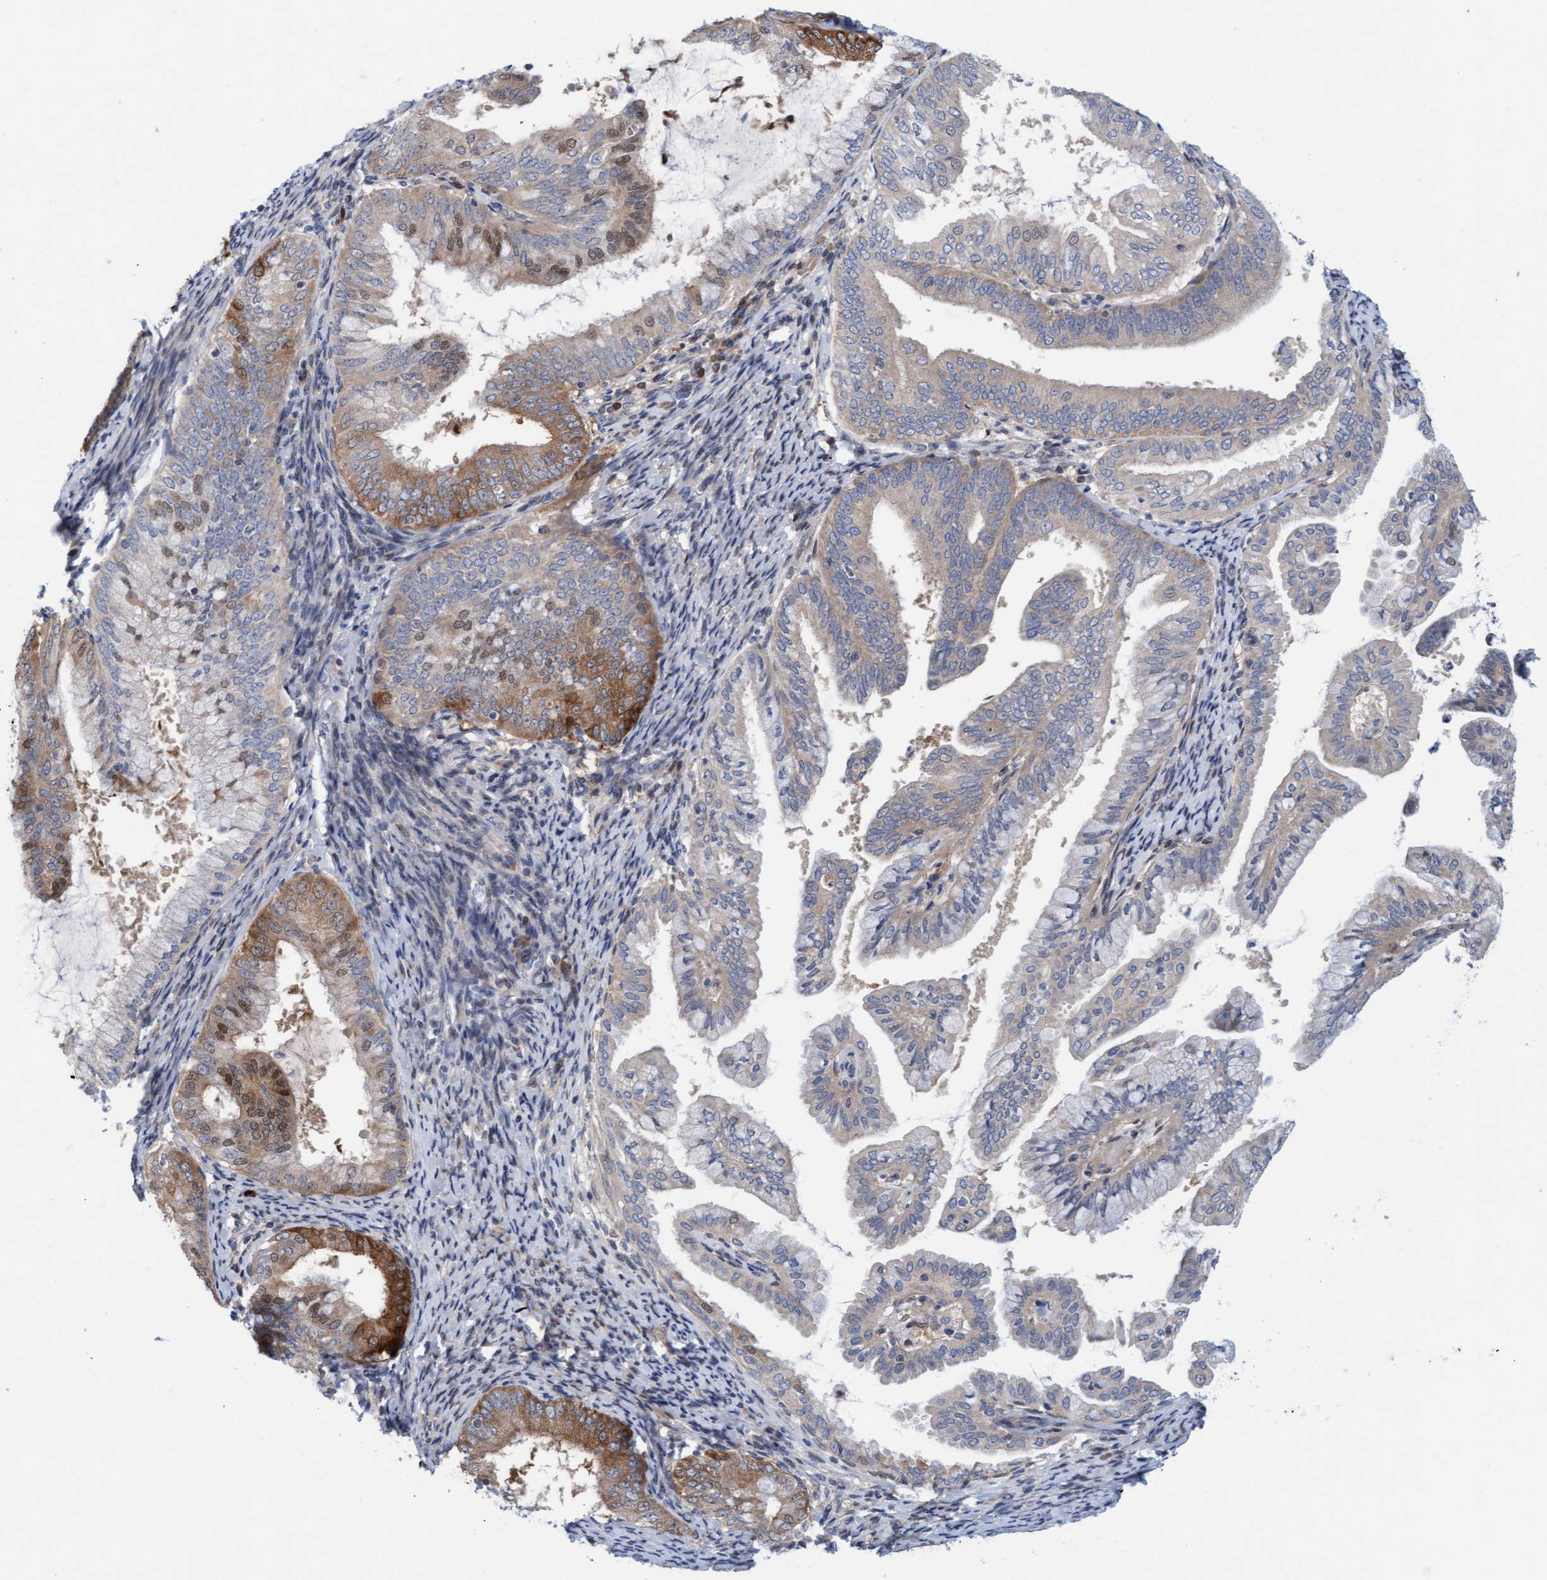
{"staining": {"intensity": "moderate", "quantity": "25%-75%", "location": "cytoplasmic/membranous,nuclear"}, "tissue": "endometrial cancer", "cell_type": "Tumor cells", "image_type": "cancer", "snomed": [{"axis": "morphology", "description": "Adenocarcinoma, NOS"}, {"axis": "topography", "description": "Endometrium"}], "caption": "Protein staining by immunohistochemistry shows moderate cytoplasmic/membranous and nuclear positivity in approximately 25%-75% of tumor cells in endometrial adenocarcinoma.", "gene": "KLHL25", "patient": {"sex": "female", "age": 63}}